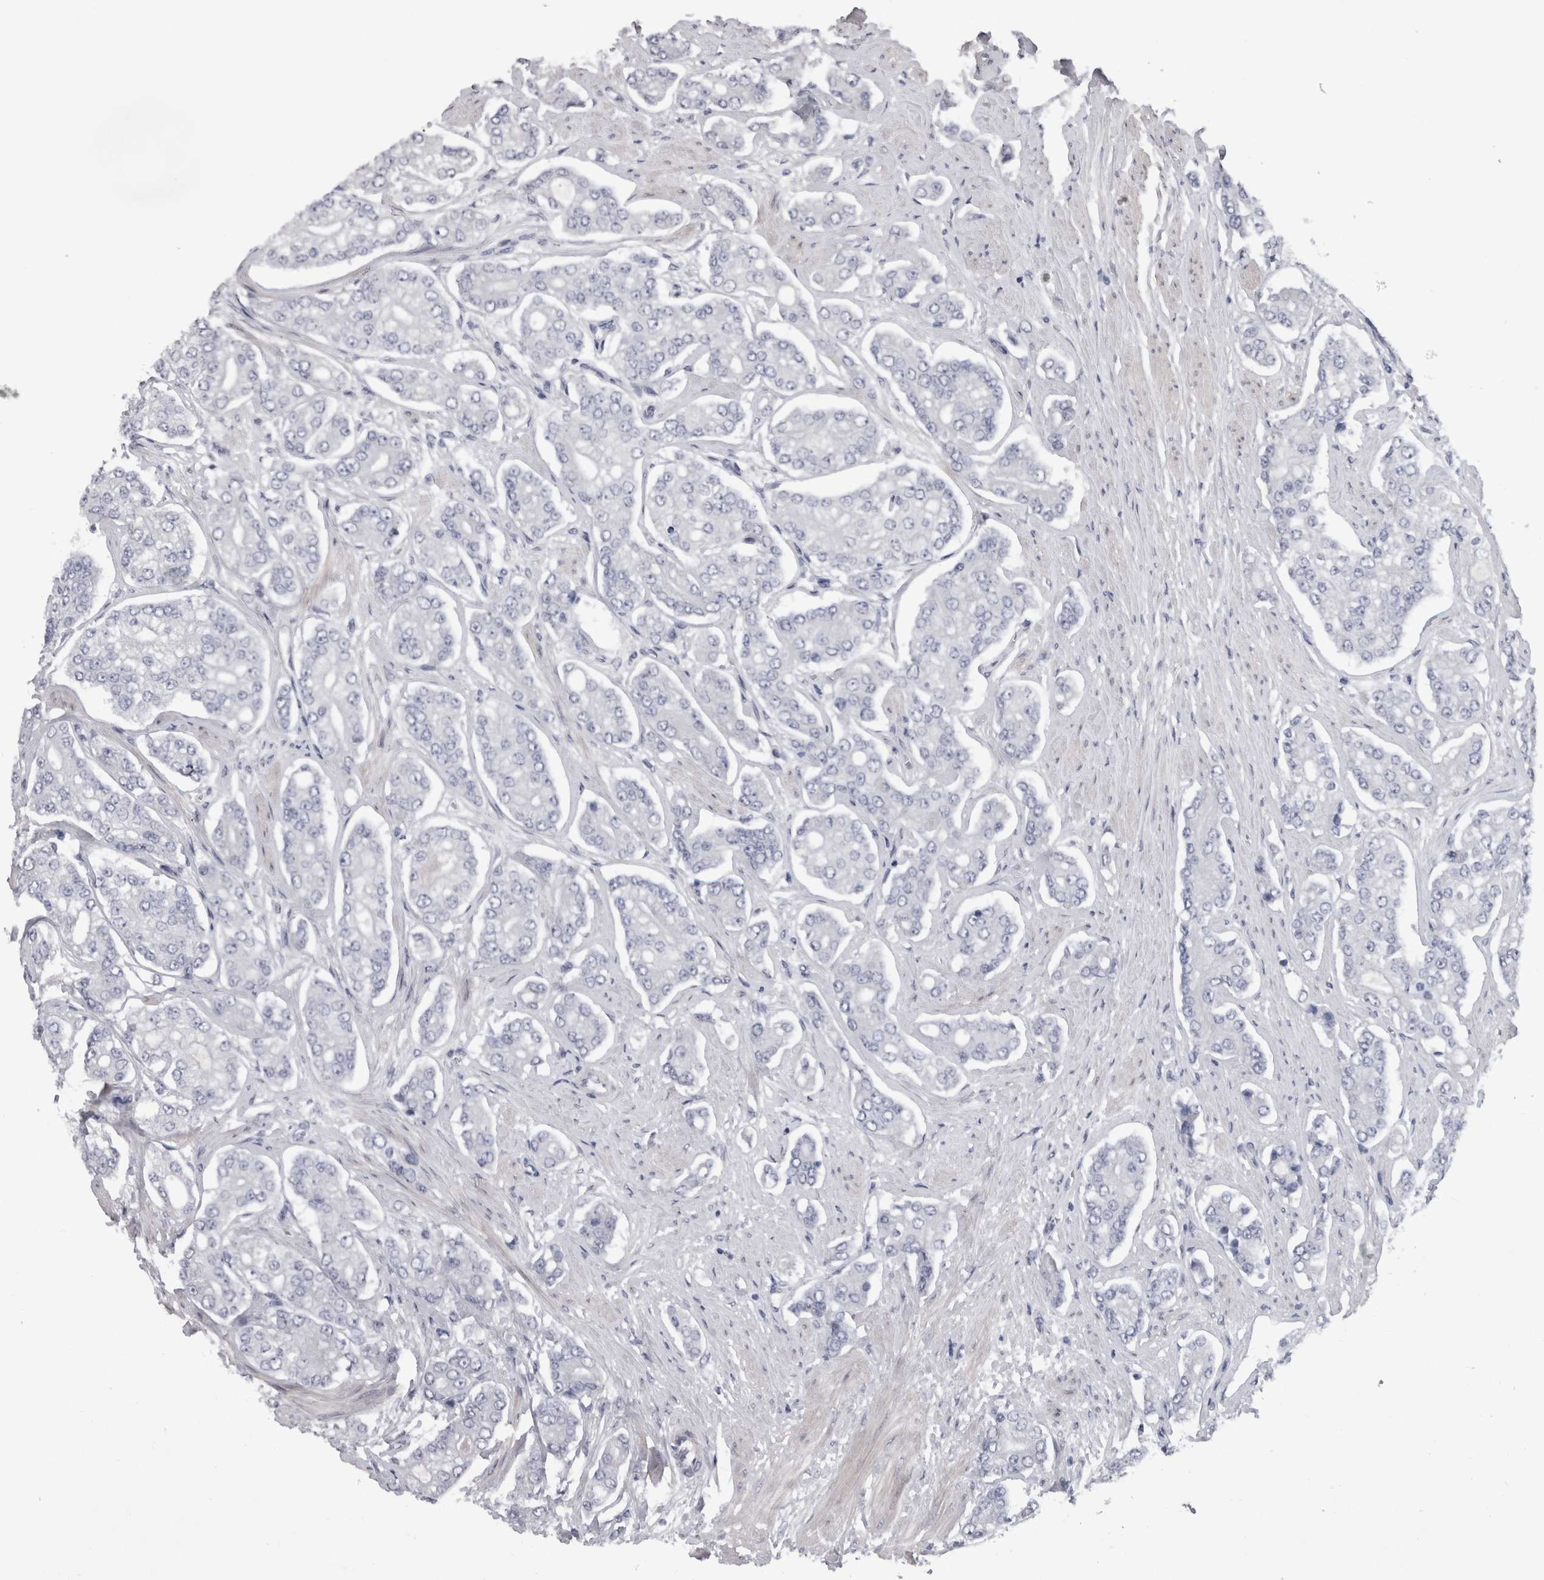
{"staining": {"intensity": "negative", "quantity": "none", "location": "none"}, "tissue": "prostate cancer", "cell_type": "Tumor cells", "image_type": "cancer", "snomed": [{"axis": "morphology", "description": "Adenocarcinoma, High grade"}, {"axis": "topography", "description": "Prostate"}], "caption": "Immunohistochemistry (IHC) micrograph of human prostate cancer (adenocarcinoma (high-grade)) stained for a protein (brown), which displays no positivity in tumor cells.", "gene": "IFI44", "patient": {"sex": "male", "age": 71}}